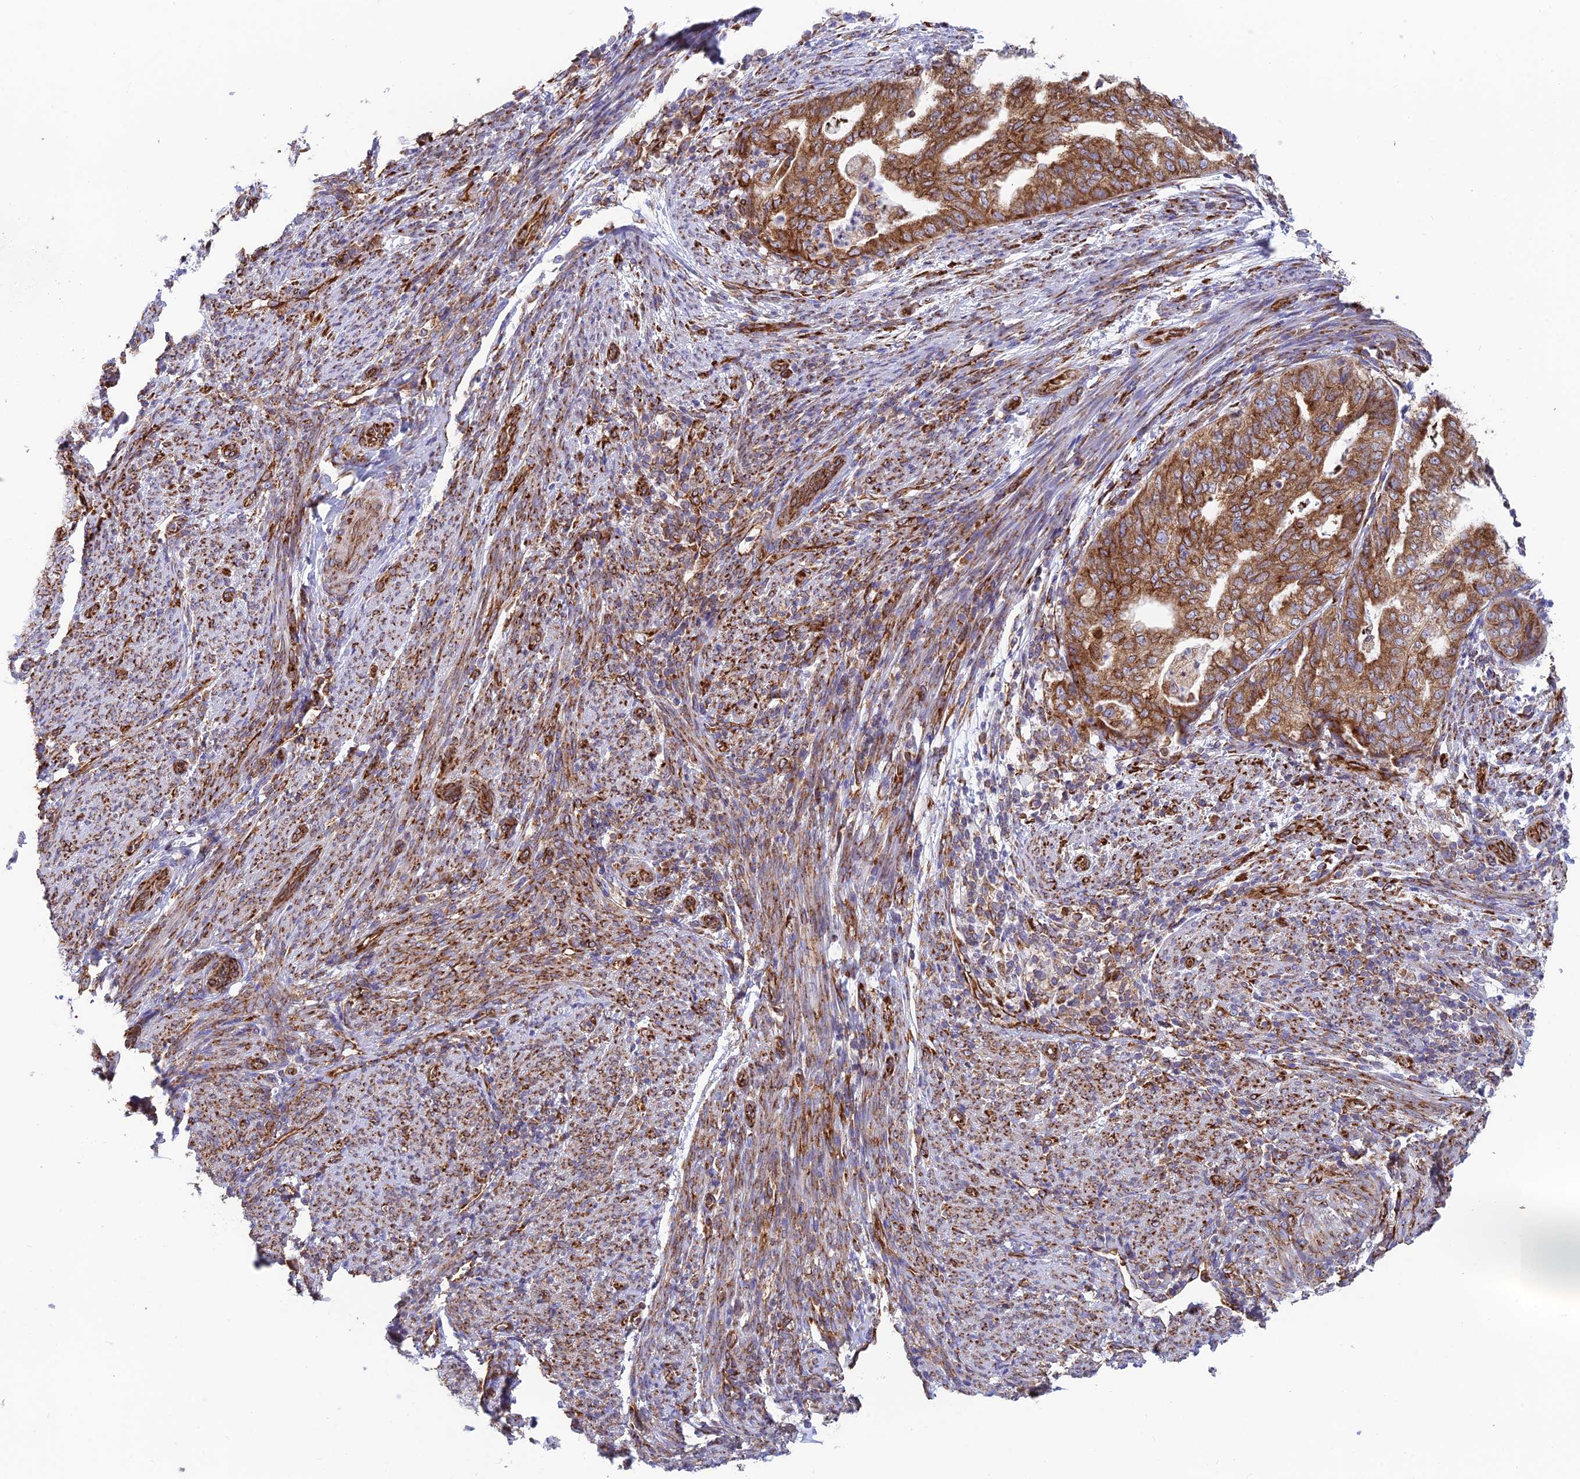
{"staining": {"intensity": "strong", "quantity": ">75%", "location": "cytoplasmic/membranous"}, "tissue": "endometrial cancer", "cell_type": "Tumor cells", "image_type": "cancer", "snomed": [{"axis": "morphology", "description": "Adenocarcinoma, NOS"}, {"axis": "topography", "description": "Endometrium"}], "caption": "Protein analysis of endometrial cancer tissue displays strong cytoplasmic/membranous expression in about >75% of tumor cells.", "gene": "CCDC69", "patient": {"sex": "female", "age": 79}}